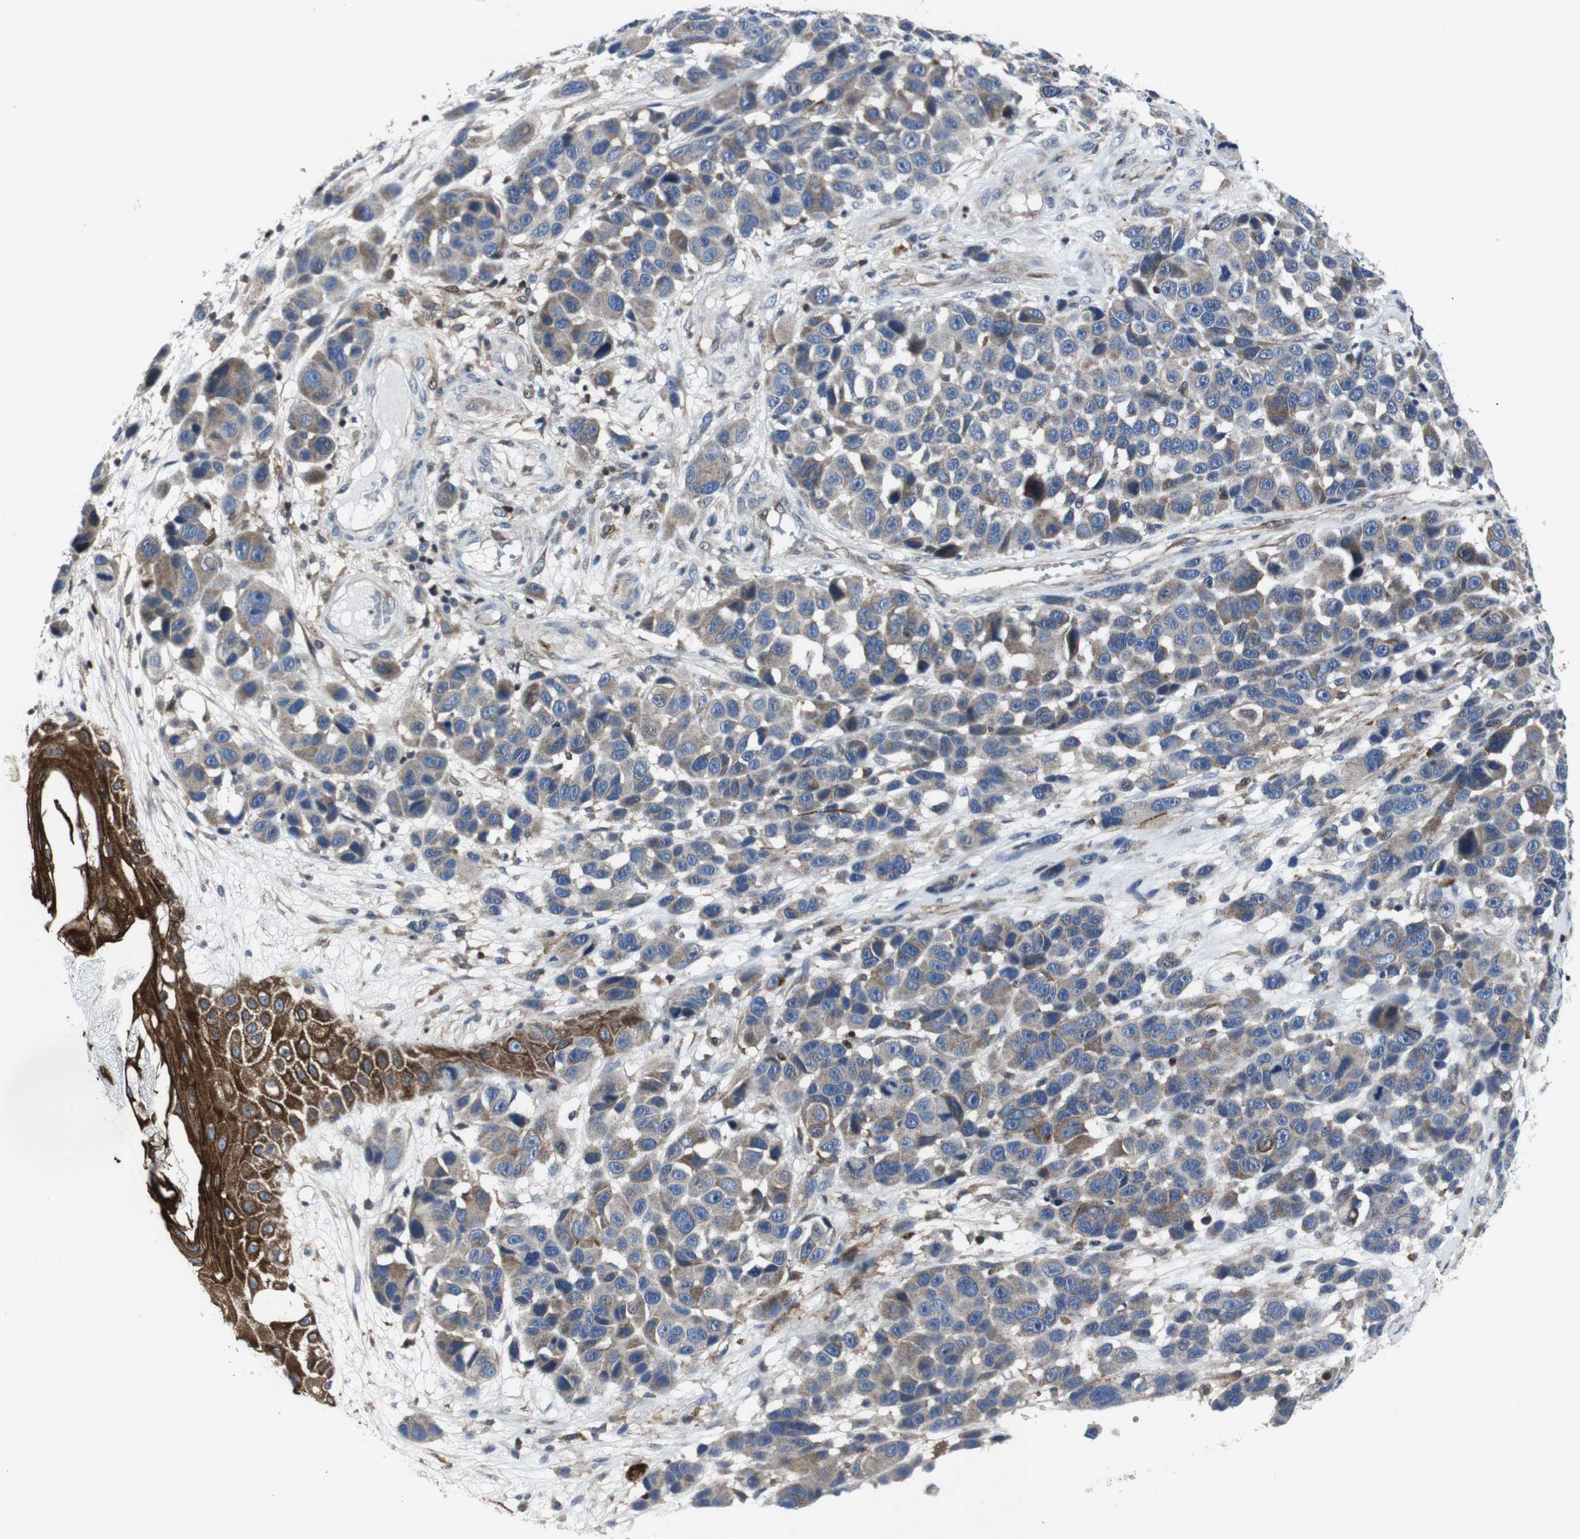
{"staining": {"intensity": "moderate", "quantity": "<25%", "location": "cytoplasmic/membranous"}, "tissue": "melanoma", "cell_type": "Tumor cells", "image_type": "cancer", "snomed": [{"axis": "morphology", "description": "Malignant melanoma, NOS"}, {"axis": "topography", "description": "Skin"}], "caption": "This is a histology image of immunohistochemistry (IHC) staining of malignant melanoma, which shows moderate staining in the cytoplasmic/membranous of tumor cells.", "gene": "STAT4", "patient": {"sex": "male", "age": 53}}